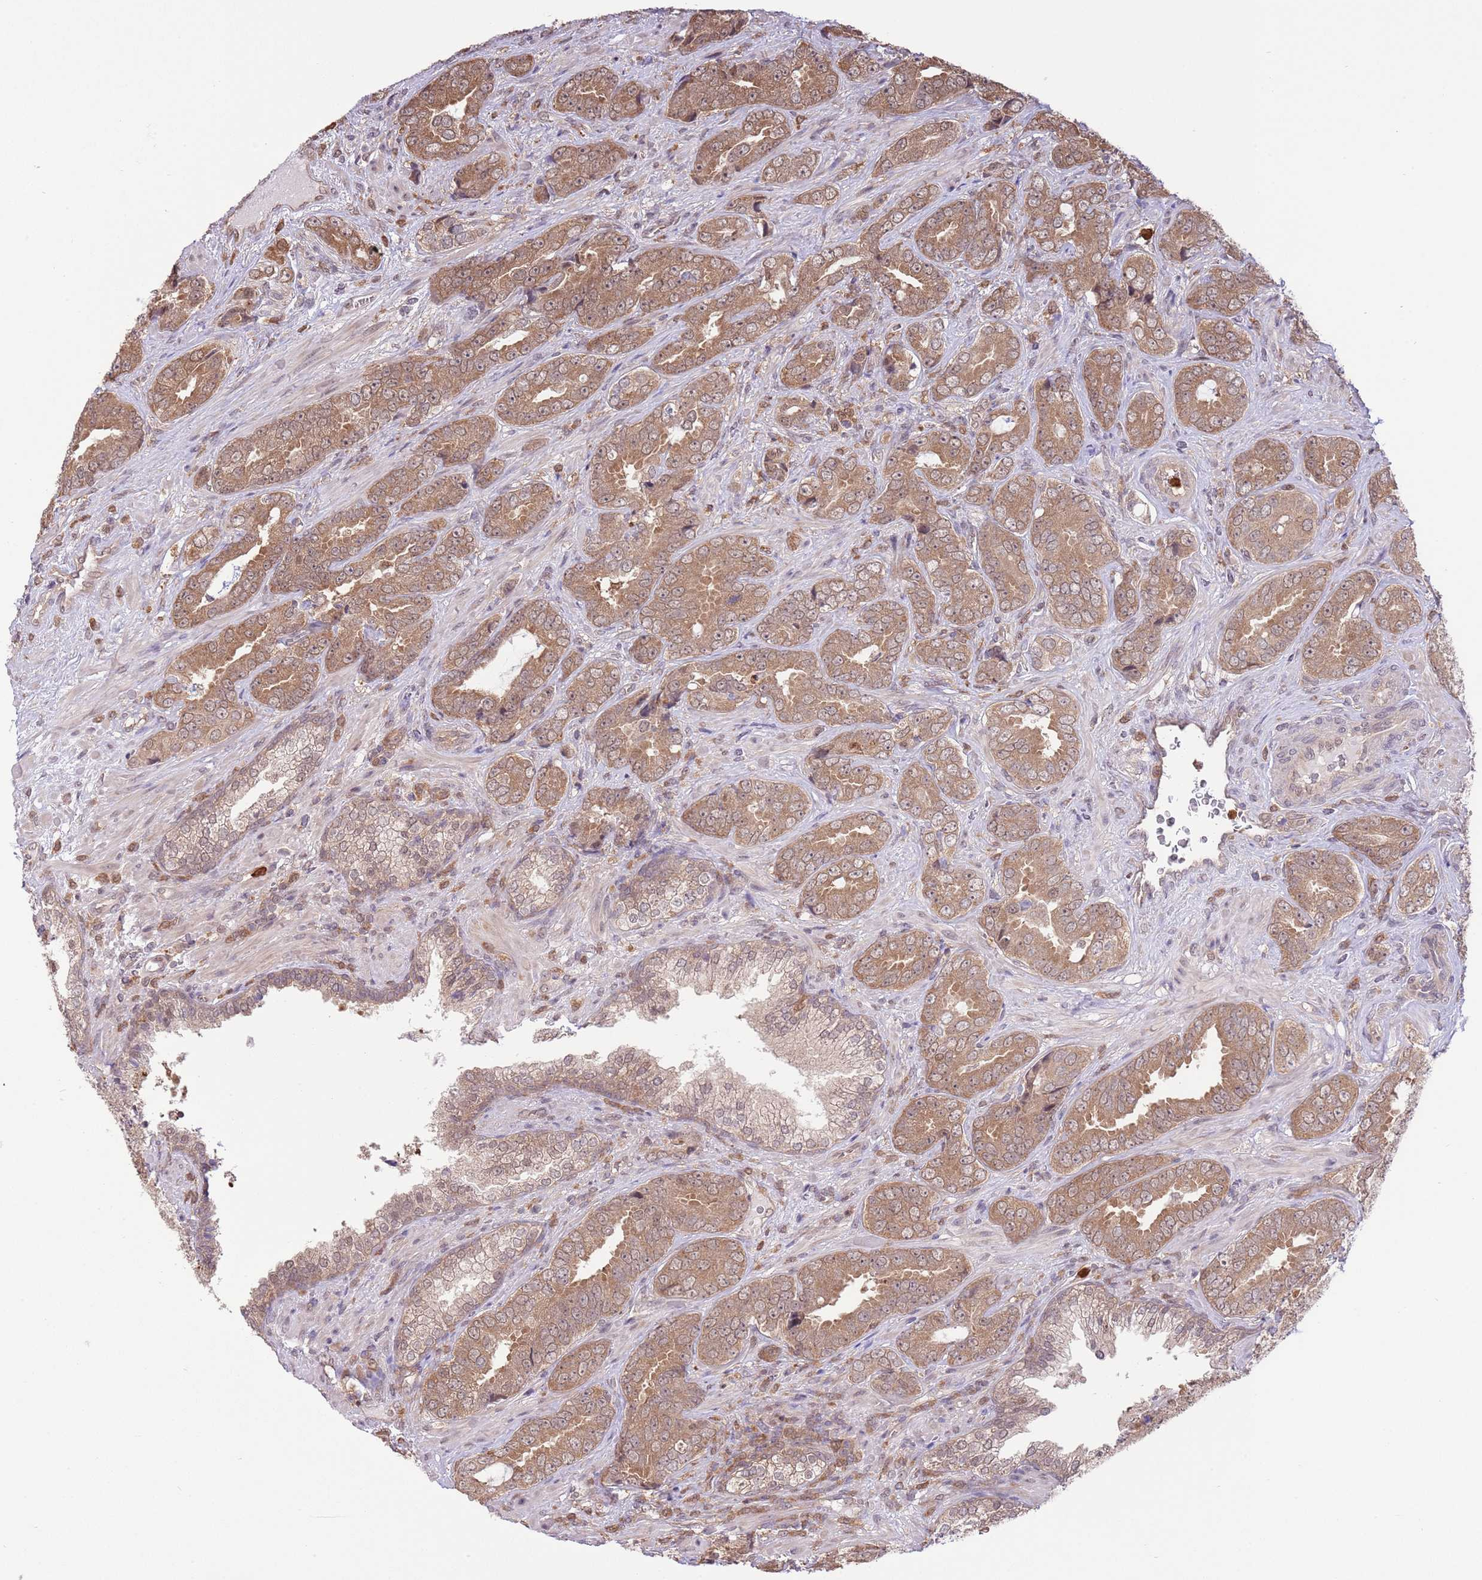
{"staining": {"intensity": "moderate", "quantity": ">75%", "location": "cytoplasmic/membranous,nuclear"}, "tissue": "prostate cancer", "cell_type": "Tumor cells", "image_type": "cancer", "snomed": [{"axis": "morphology", "description": "Adenocarcinoma, High grade"}, {"axis": "topography", "description": "Prostate"}], "caption": "A medium amount of moderate cytoplasmic/membranous and nuclear expression is seen in approximately >75% of tumor cells in high-grade adenocarcinoma (prostate) tissue. The staining is performed using DAB brown chromogen to label protein expression. The nuclei are counter-stained blue using hematoxylin.", "gene": "AMIGO1", "patient": {"sex": "male", "age": 71}}